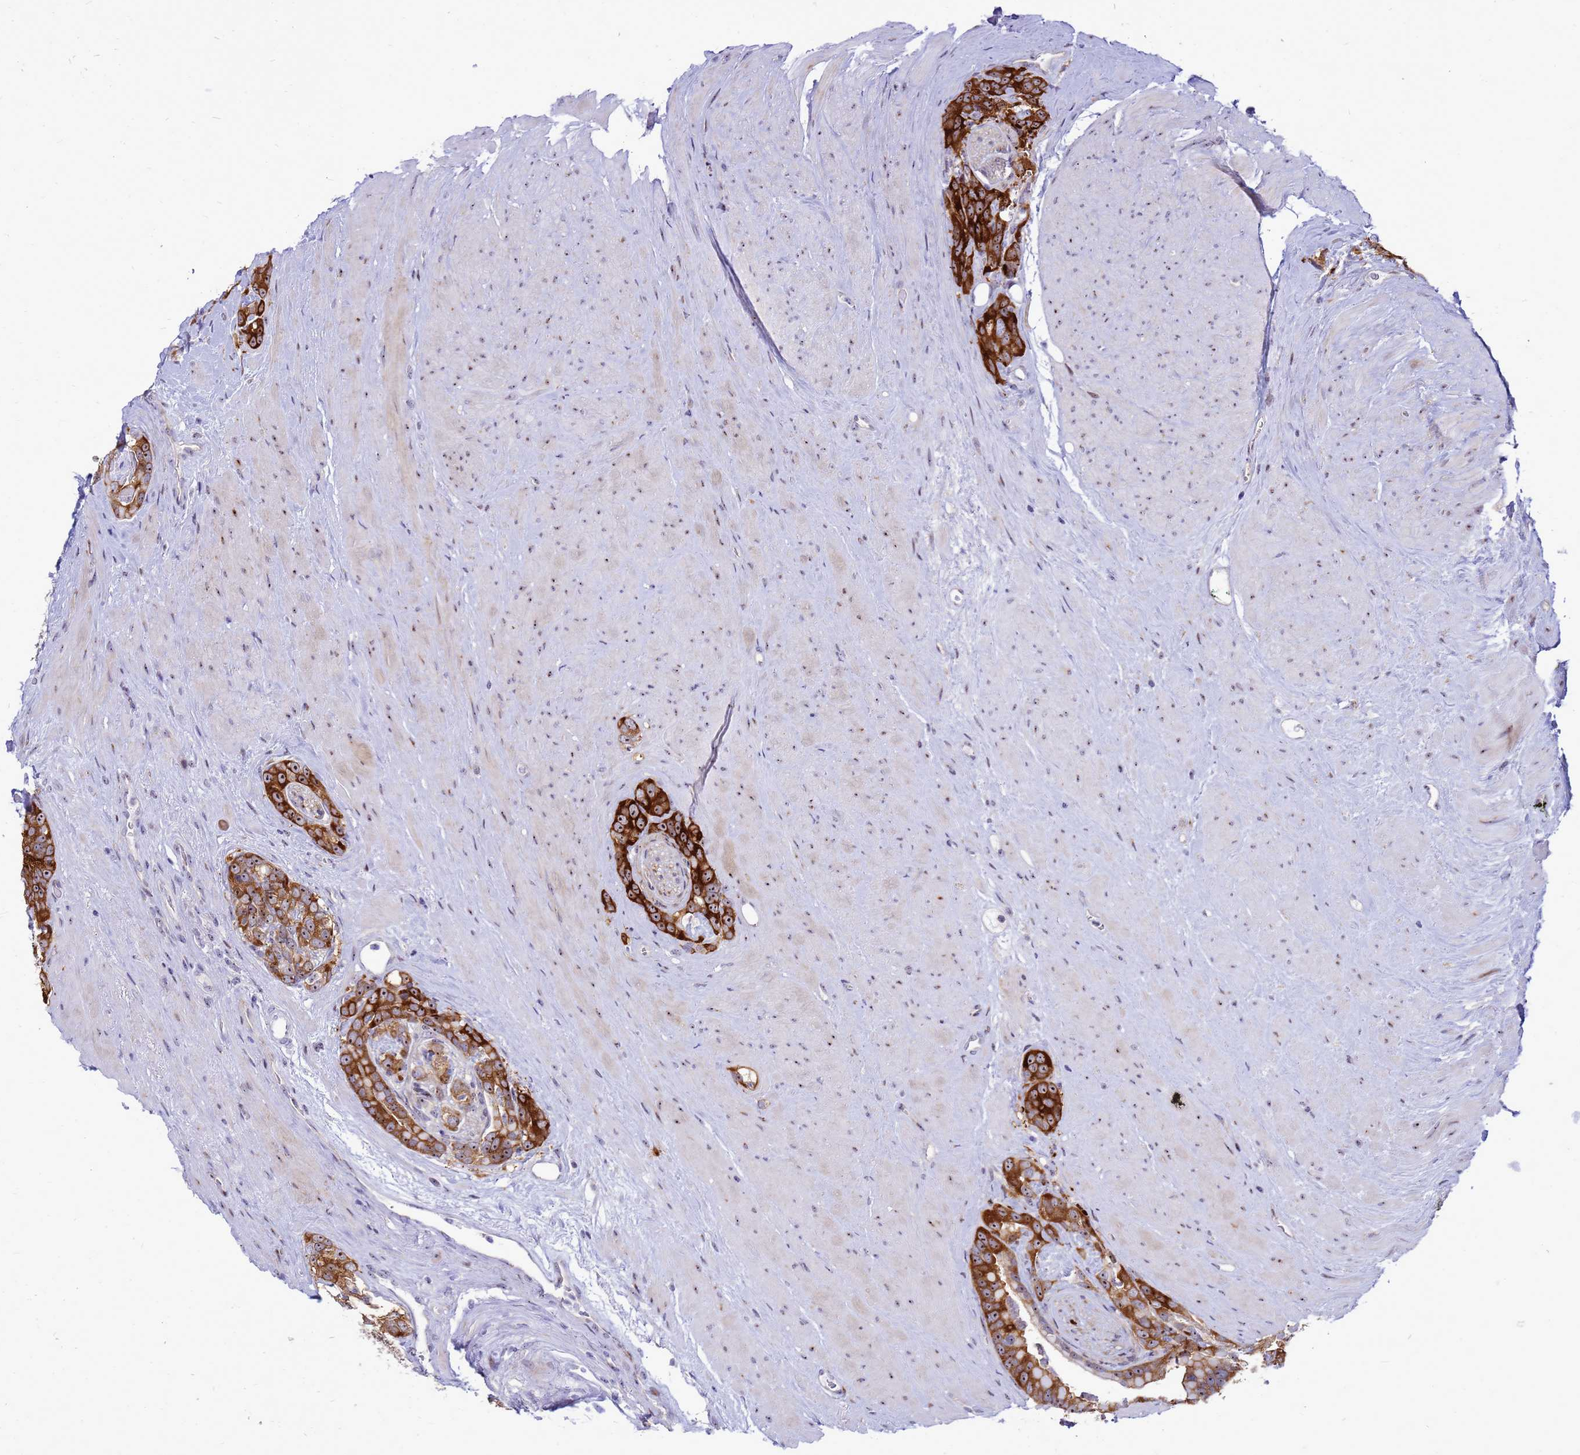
{"staining": {"intensity": "strong", "quantity": ">75%", "location": "cytoplasmic/membranous,nuclear"}, "tissue": "prostate cancer", "cell_type": "Tumor cells", "image_type": "cancer", "snomed": [{"axis": "morphology", "description": "Adenocarcinoma, High grade"}, {"axis": "topography", "description": "Prostate"}], "caption": "A histopathology image of human prostate high-grade adenocarcinoma stained for a protein demonstrates strong cytoplasmic/membranous and nuclear brown staining in tumor cells.", "gene": "RSPO1", "patient": {"sex": "male", "age": 74}}